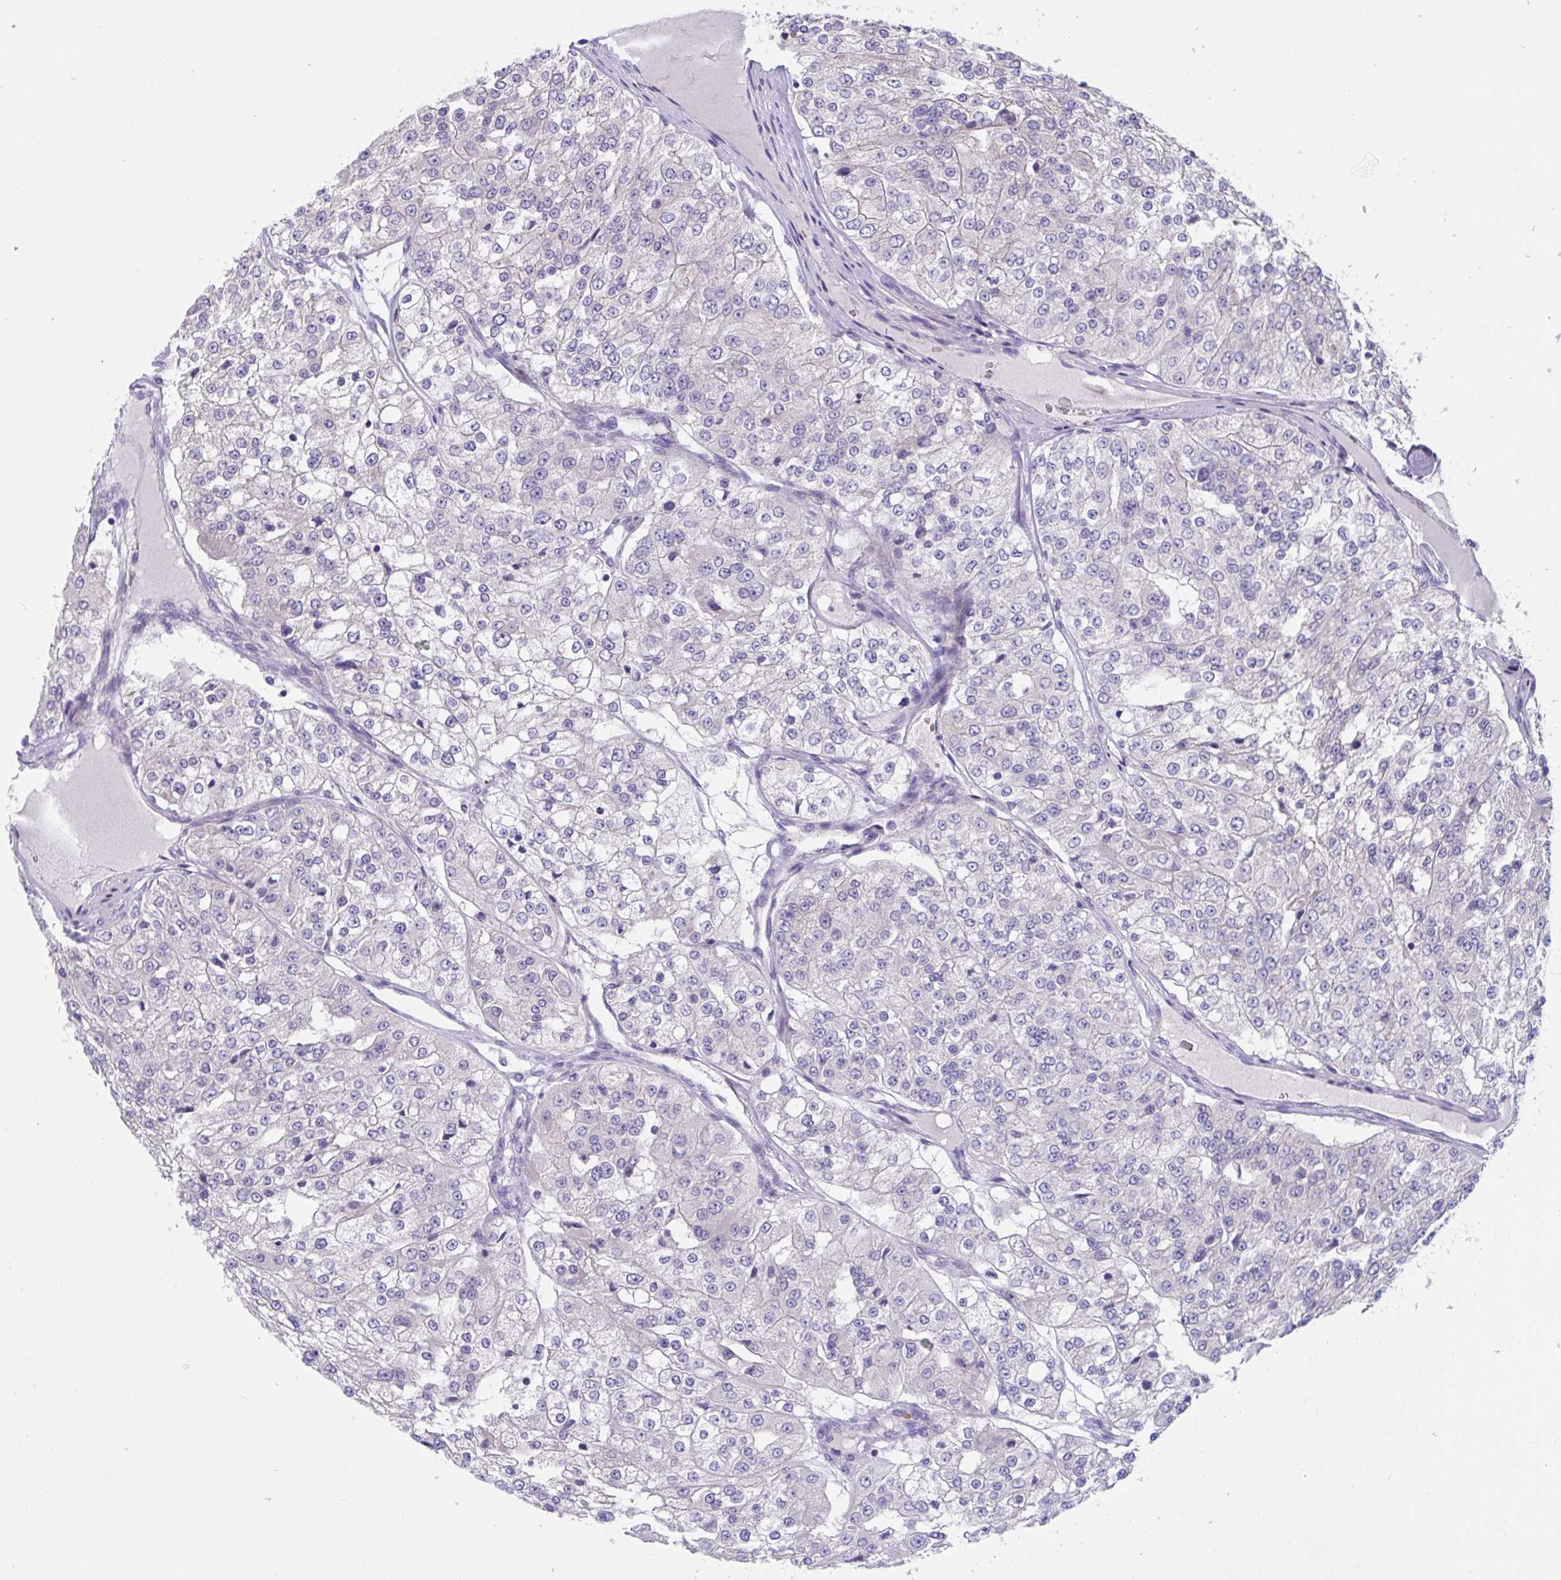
{"staining": {"intensity": "negative", "quantity": "none", "location": "none"}, "tissue": "renal cancer", "cell_type": "Tumor cells", "image_type": "cancer", "snomed": [{"axis": "morphology", "description": "Adenocarcinoma, NOS"}, {"axis": "topography", "description": "Kidney"}], "caption": "Immunohistochemistry (IHC) of renal cancer shows no staining in tumor cells.", "gene": "TTC30B", "patient": {"sex": "female", "age": 63}}